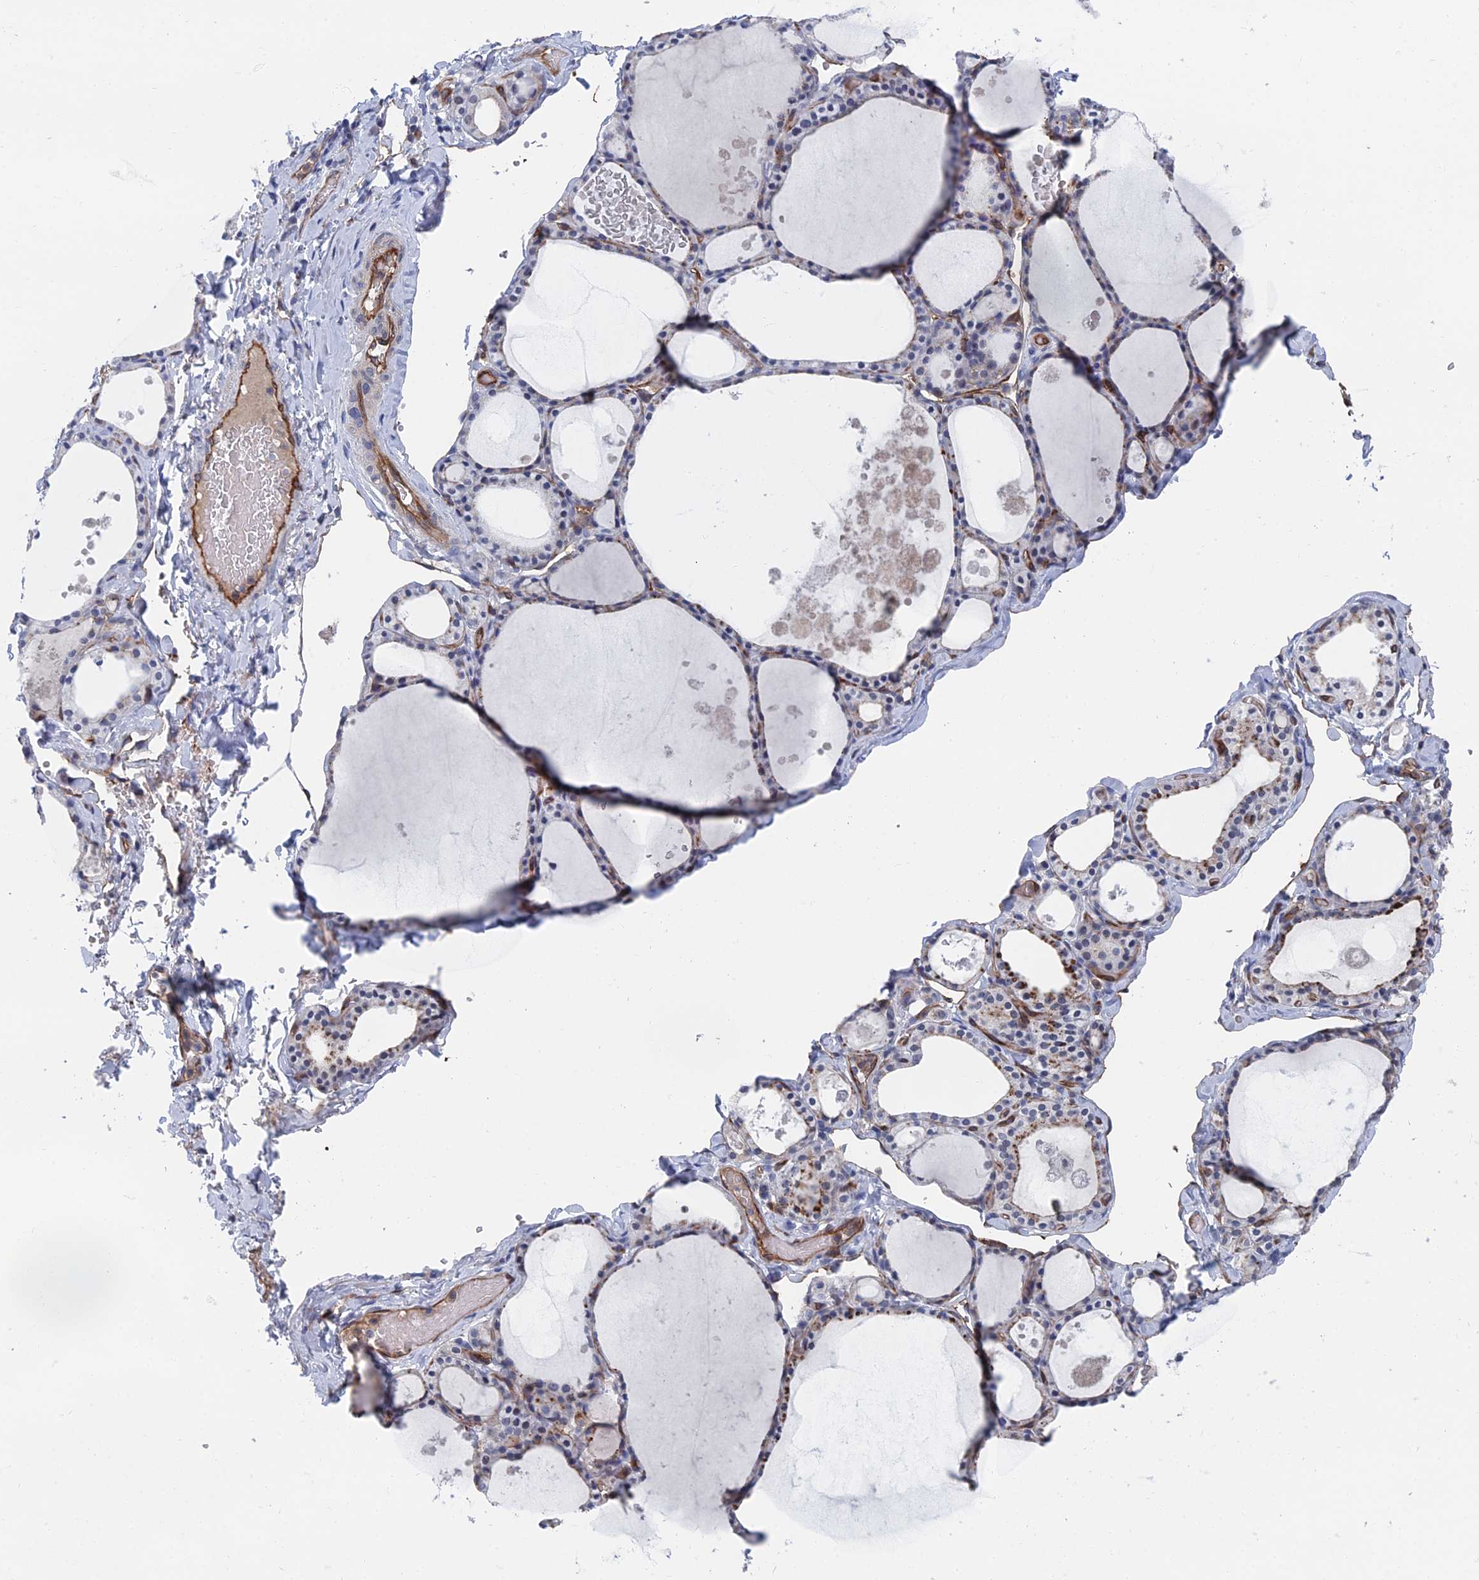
{"staining": {"intensity": "strong", "quantity": "<25%", "location": "cytoplasmic/membranous"}, "tissue": "thyroid gland", "cell_type": "Glandular cells", "image_type": "normal", "snomed": [{"axis": "morphology", "description": "Normal tissue, NOS"}, {"axis": "topography", "description": "Thyroid gland"}], "caption": "Protein staining of benign thyroid gland demonstrates strong cytoplasmic/membranous positivity in approximately <25% of glandular cells.", "gene": "ARAP3", "patient": {"sex": "male", "age": 56}}